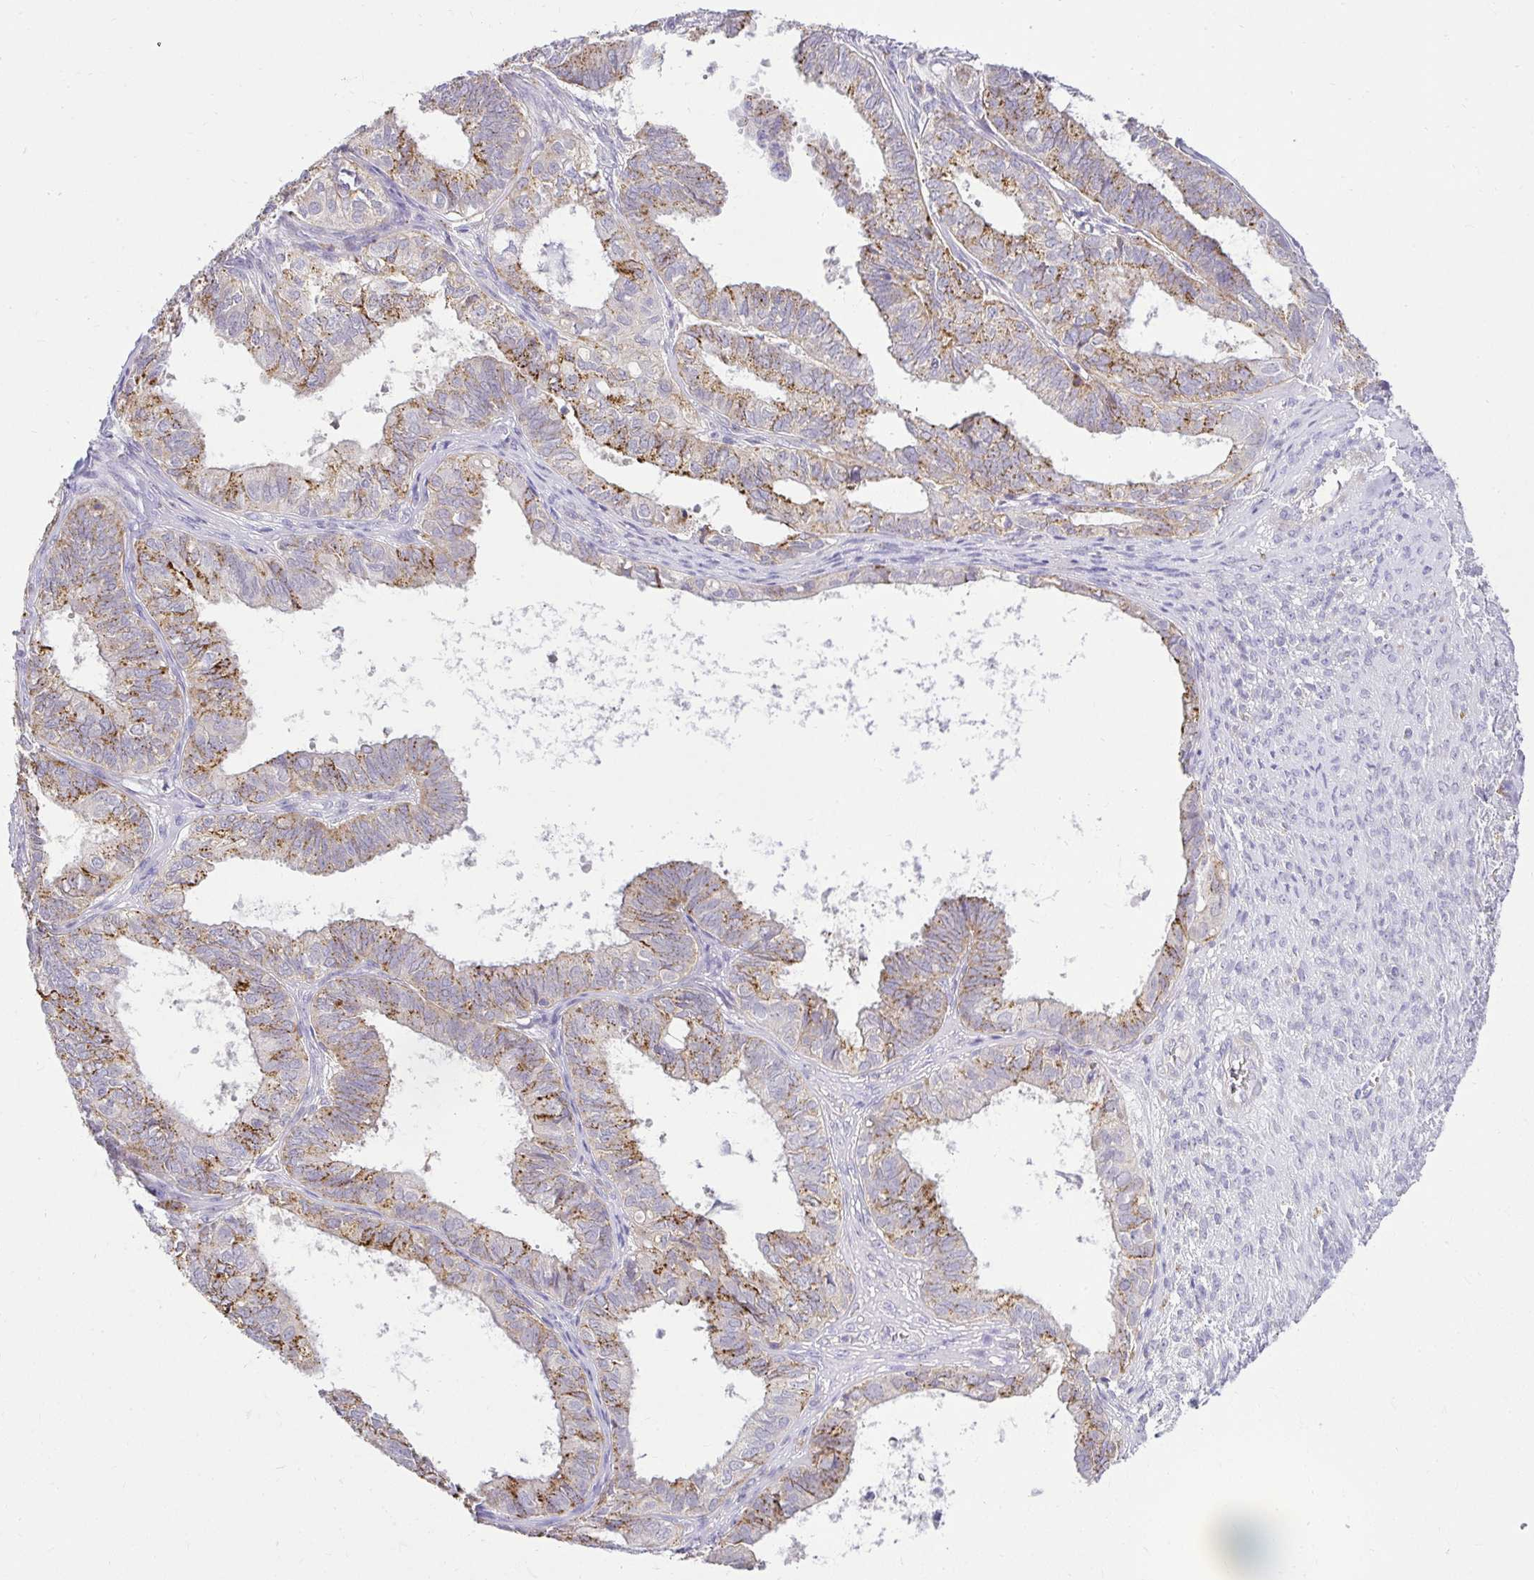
{"staining": {"intensity": "moderate", "quantity": ">75%", "location": "cytoplasmic/membranous"}, "tissue": "ovarian cancer", "cell_type": "Tumor cells", "image_type": "cancer", "snomed": [{"axis": "morphology", "description": "Carcinoma, endometroid"}, {"axis": "topography", "description": "Ovary"}], "caption": "Immunohistochemical staining of ovarian cancer (endometroid carcinoma) reveals medium levels of moderate cytoplasmic/membranous protein staining in about >75% of tumor cells.", "gene": "PKN3", "patient": {"sex": "female", "age": 64}}